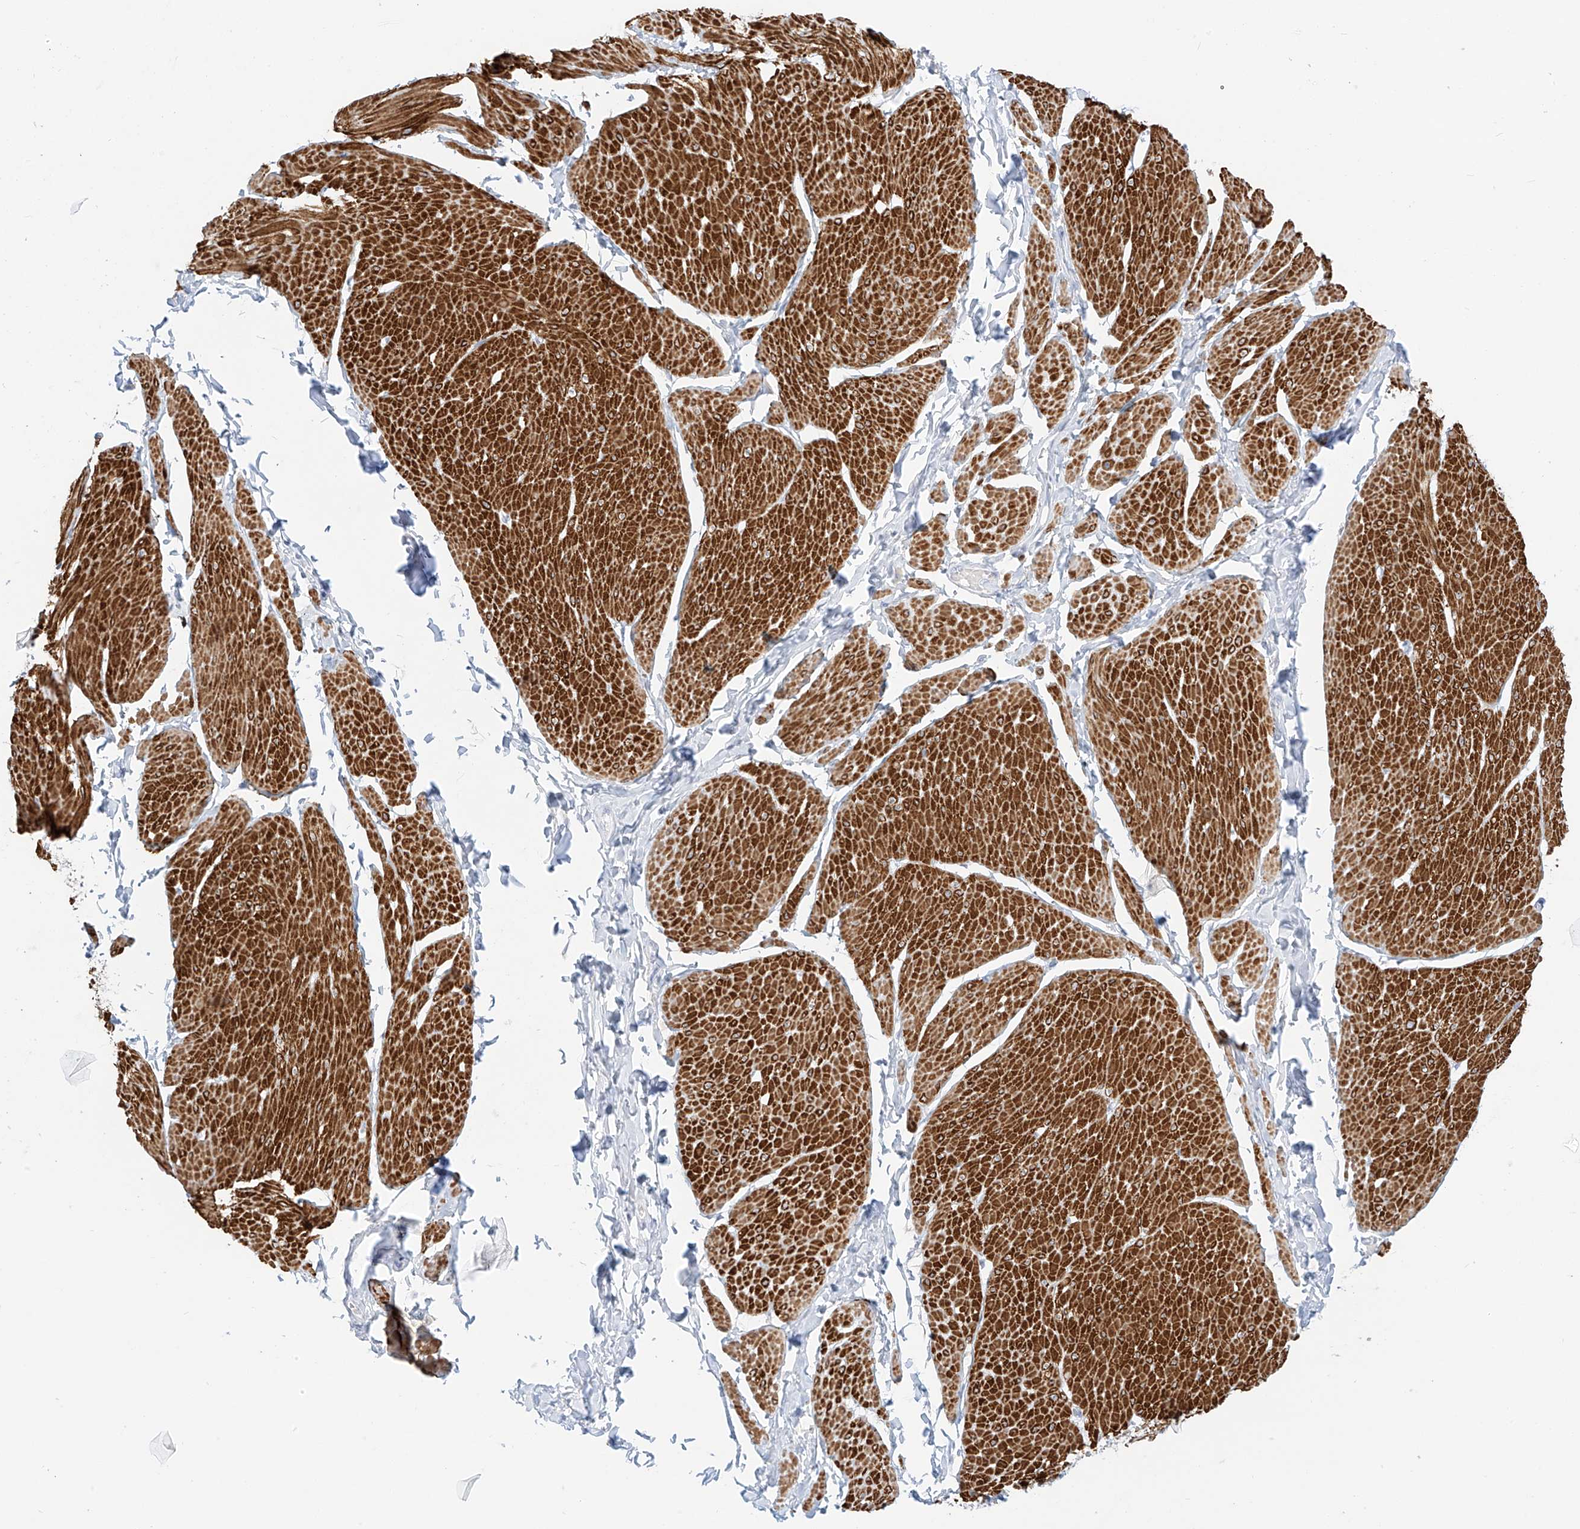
{"staining": {"intensity": "strong", "quantity": ">75%", "location": "cytoplasmic/membranous"}, "tissue": "smooth muscle", "cell_type": "Smooth muscle cells", "image_type": "normal", "snomed": [{"axis": "morphology", "description": "Urothelial carcinoma, High grade"}, {"axis": "topography", "description": "Urinary bladder"}], "caption": "DAB (3,3'-diaminobenzidine) immunohistochemical staining of normal human smooth muscle displays strong cytoplasmic/membranous protein positivity in about >75% of smooth muscle cells.", "gene": "ST3GAL5", "patient": {"sex": "male", "age": 46}}